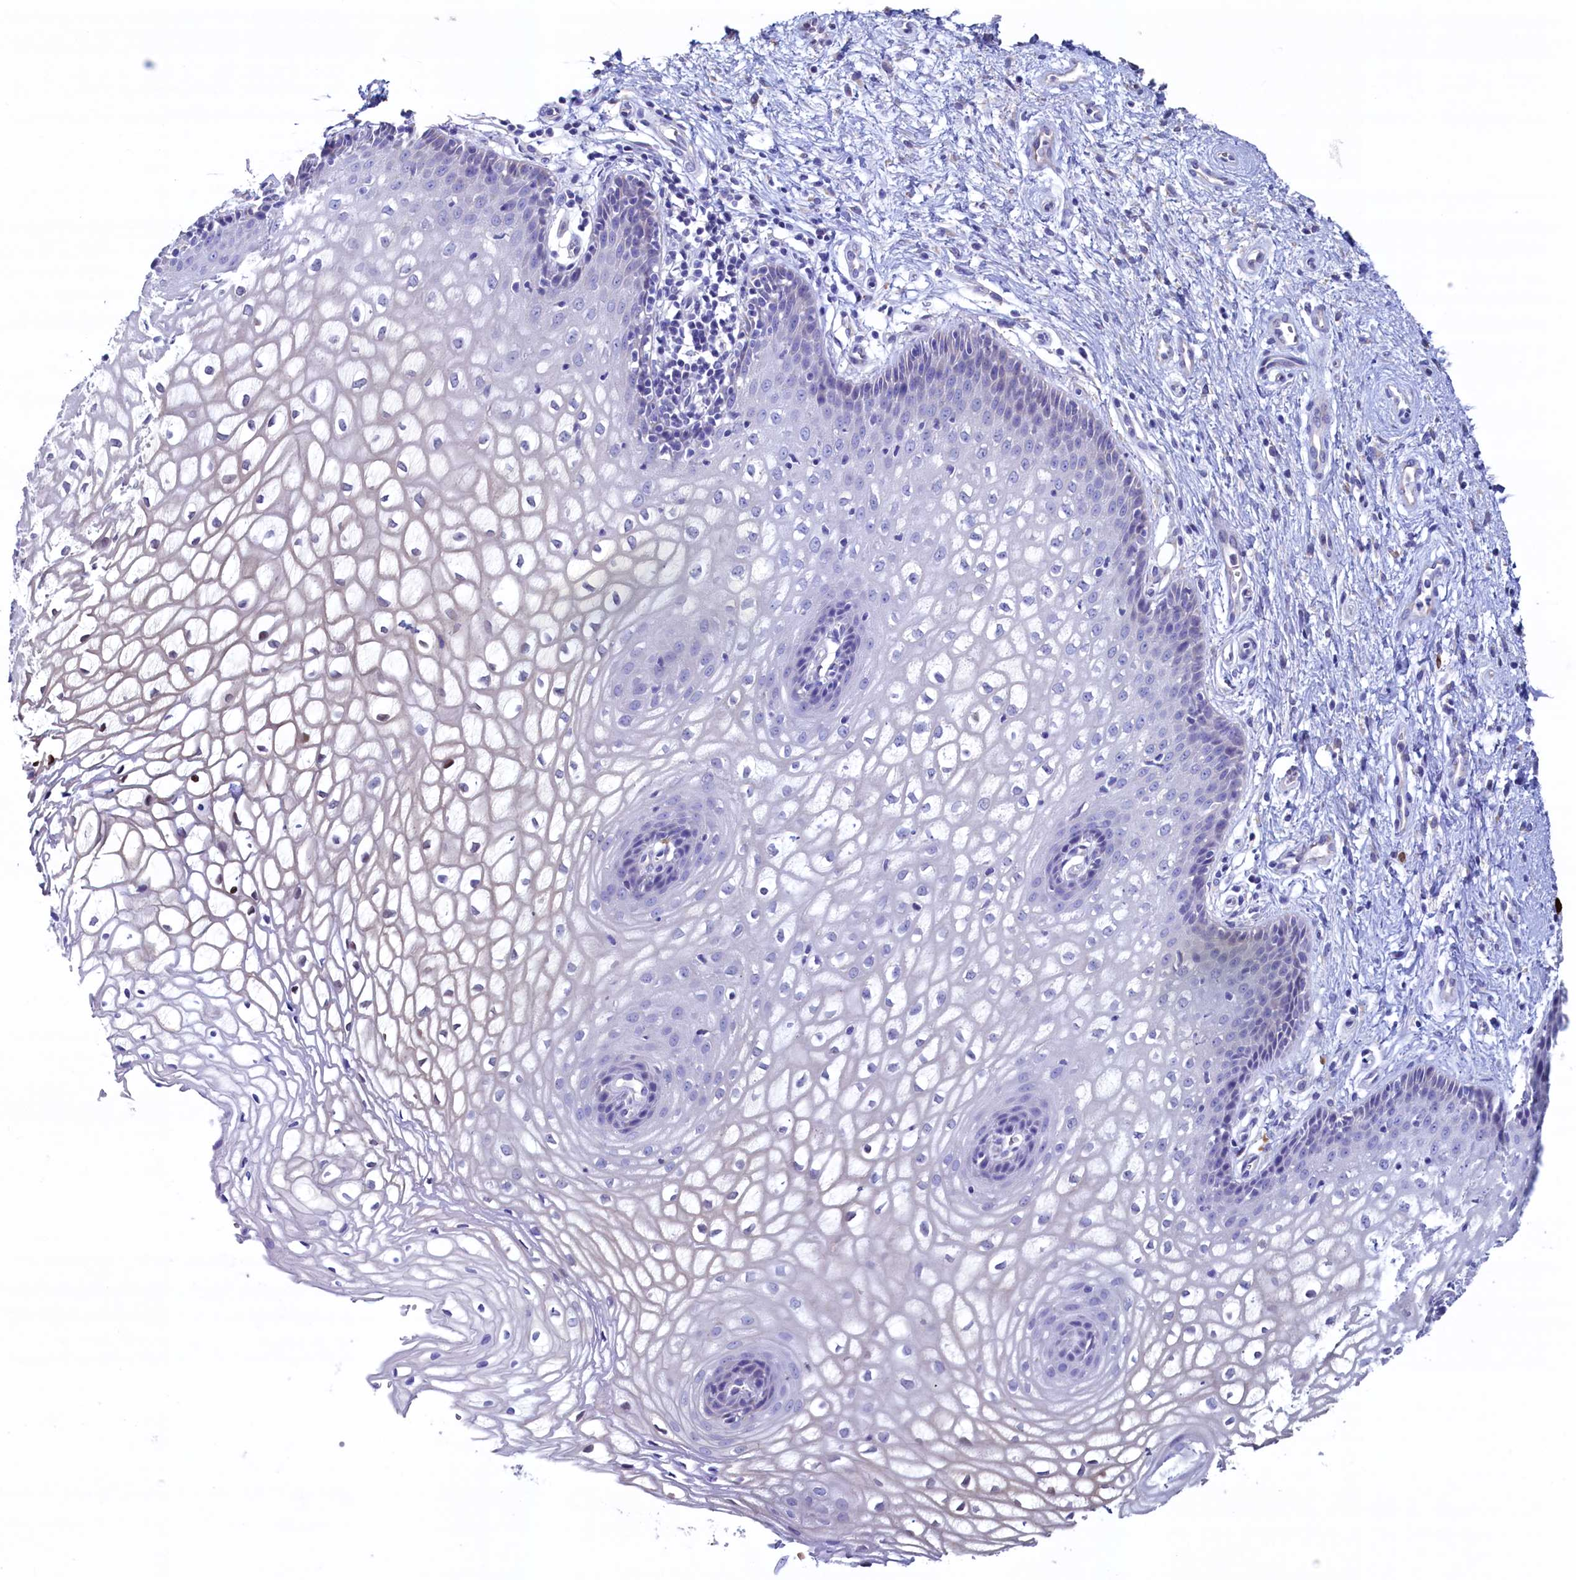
{"staining": {"intensity": "negative", "quantity": "none", "location": "none"}, "tissue": "vagina", "cell_type": "Squamous epithelial cells", "image_type": "normal", "snomed": [{"axis": "morphology", "description": "Normal tissue, NOS"}, {"axis": "topography", "description": "Vagina"}], "caption": "This is an immunohistochemistry (IHC) histopathology image of unremarkable vagina. There is no positivity in squamous epithelial cells.", "gene": "CBLIF", "patient": {"sex": "female", "age": 34}}